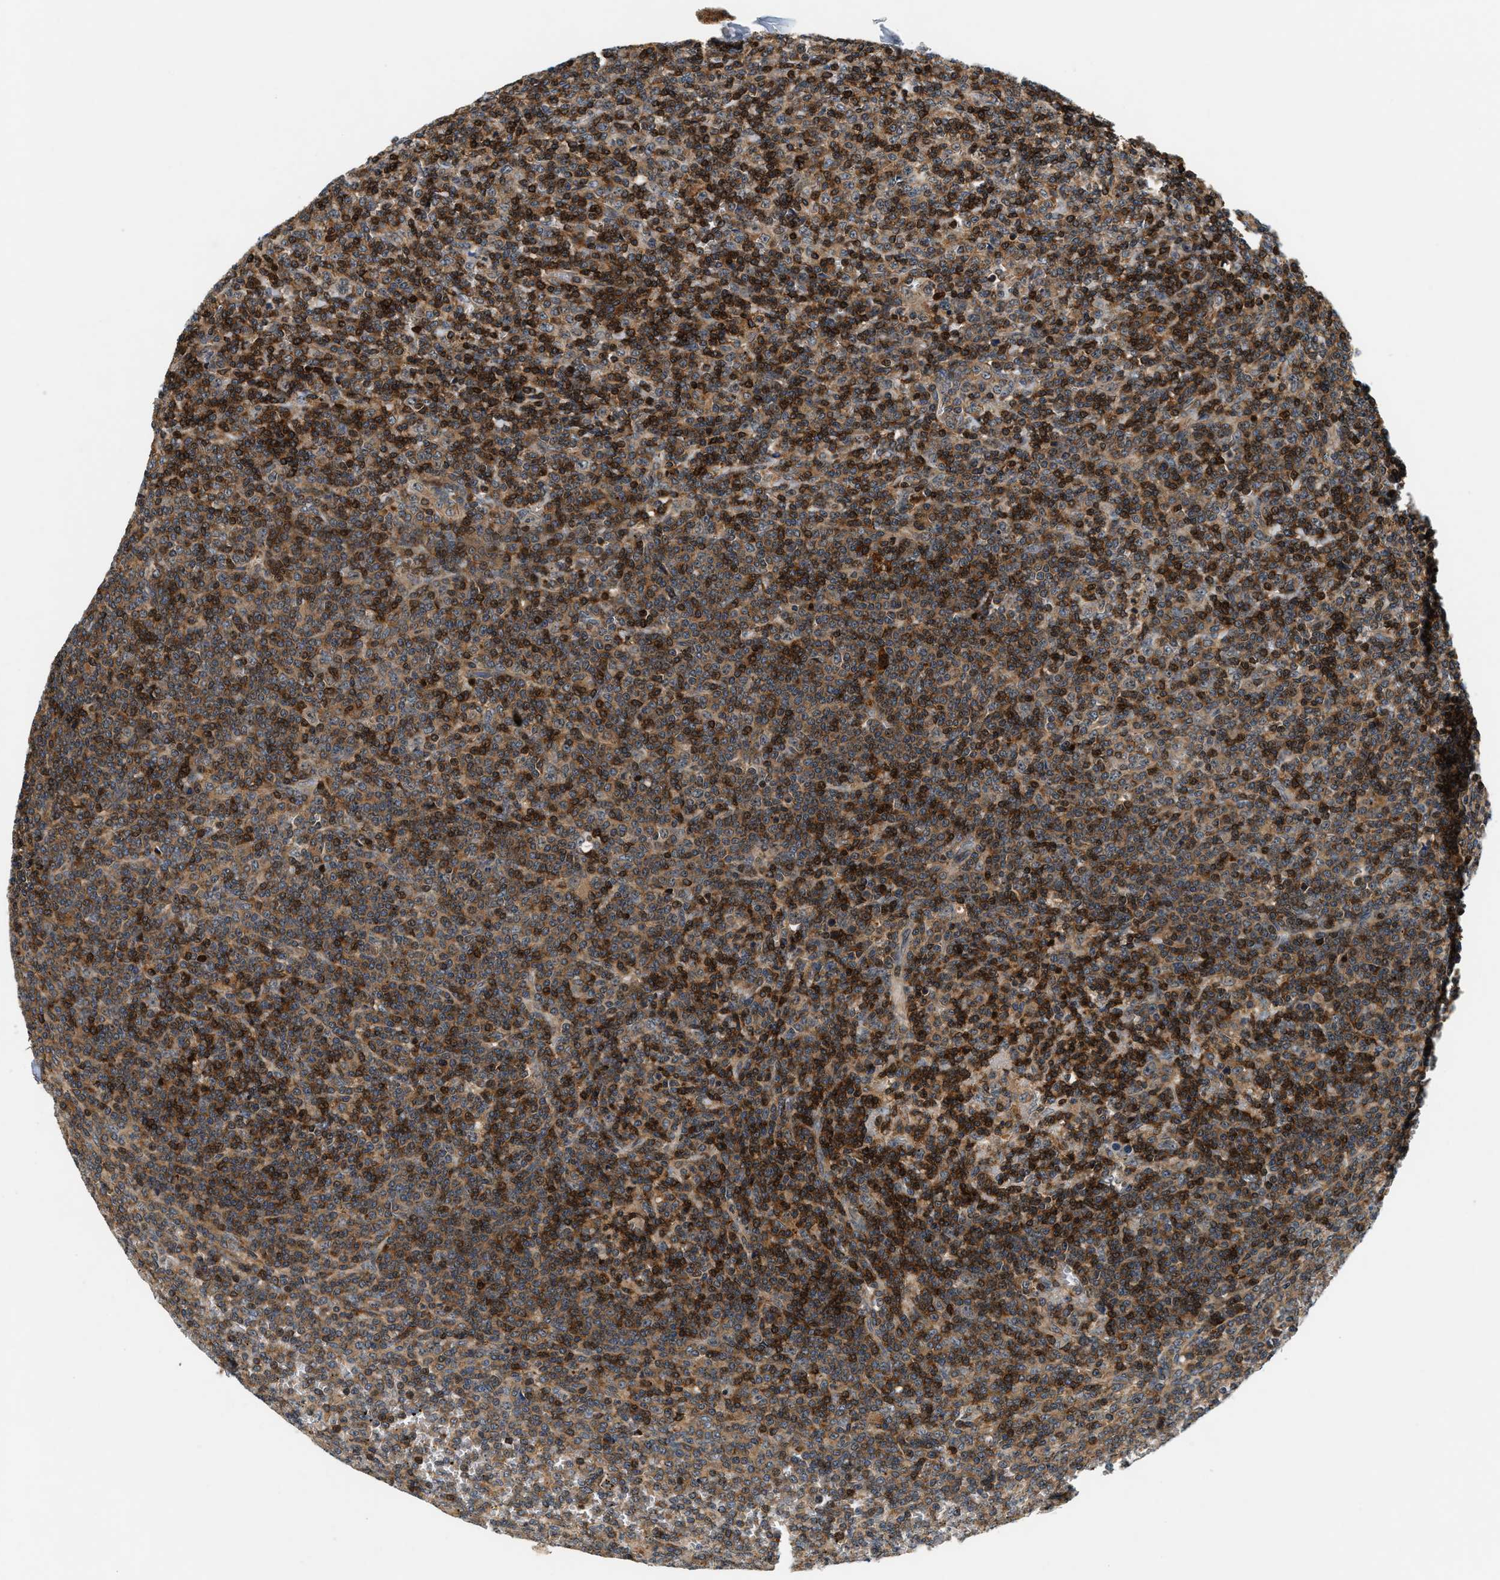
{"staining": {"intensity": "strong", "quantity": "25%-75%", "location": "cytoplasmic/membranous,nuclear"}, "tissue": "lymphoma", "cell_type": "Tumor cells", "image_type": "cancer", "snomed": [{"axis": "morphology", "description": "Malignant lymphoma, non-Hodgkin's type, Low grade"}, {"axis": "topography", "description": "Spleen"}], "caption": "IHC micrograph of human lymphoma stained for a protein (brown), which demonstrates high levels of strong cytoplasmic/membranous and nuclear positivity in approximately 25%-75% of tumor cells.", "gene": "SAMD9", "patient": {"sex": "female", "age": 19}}